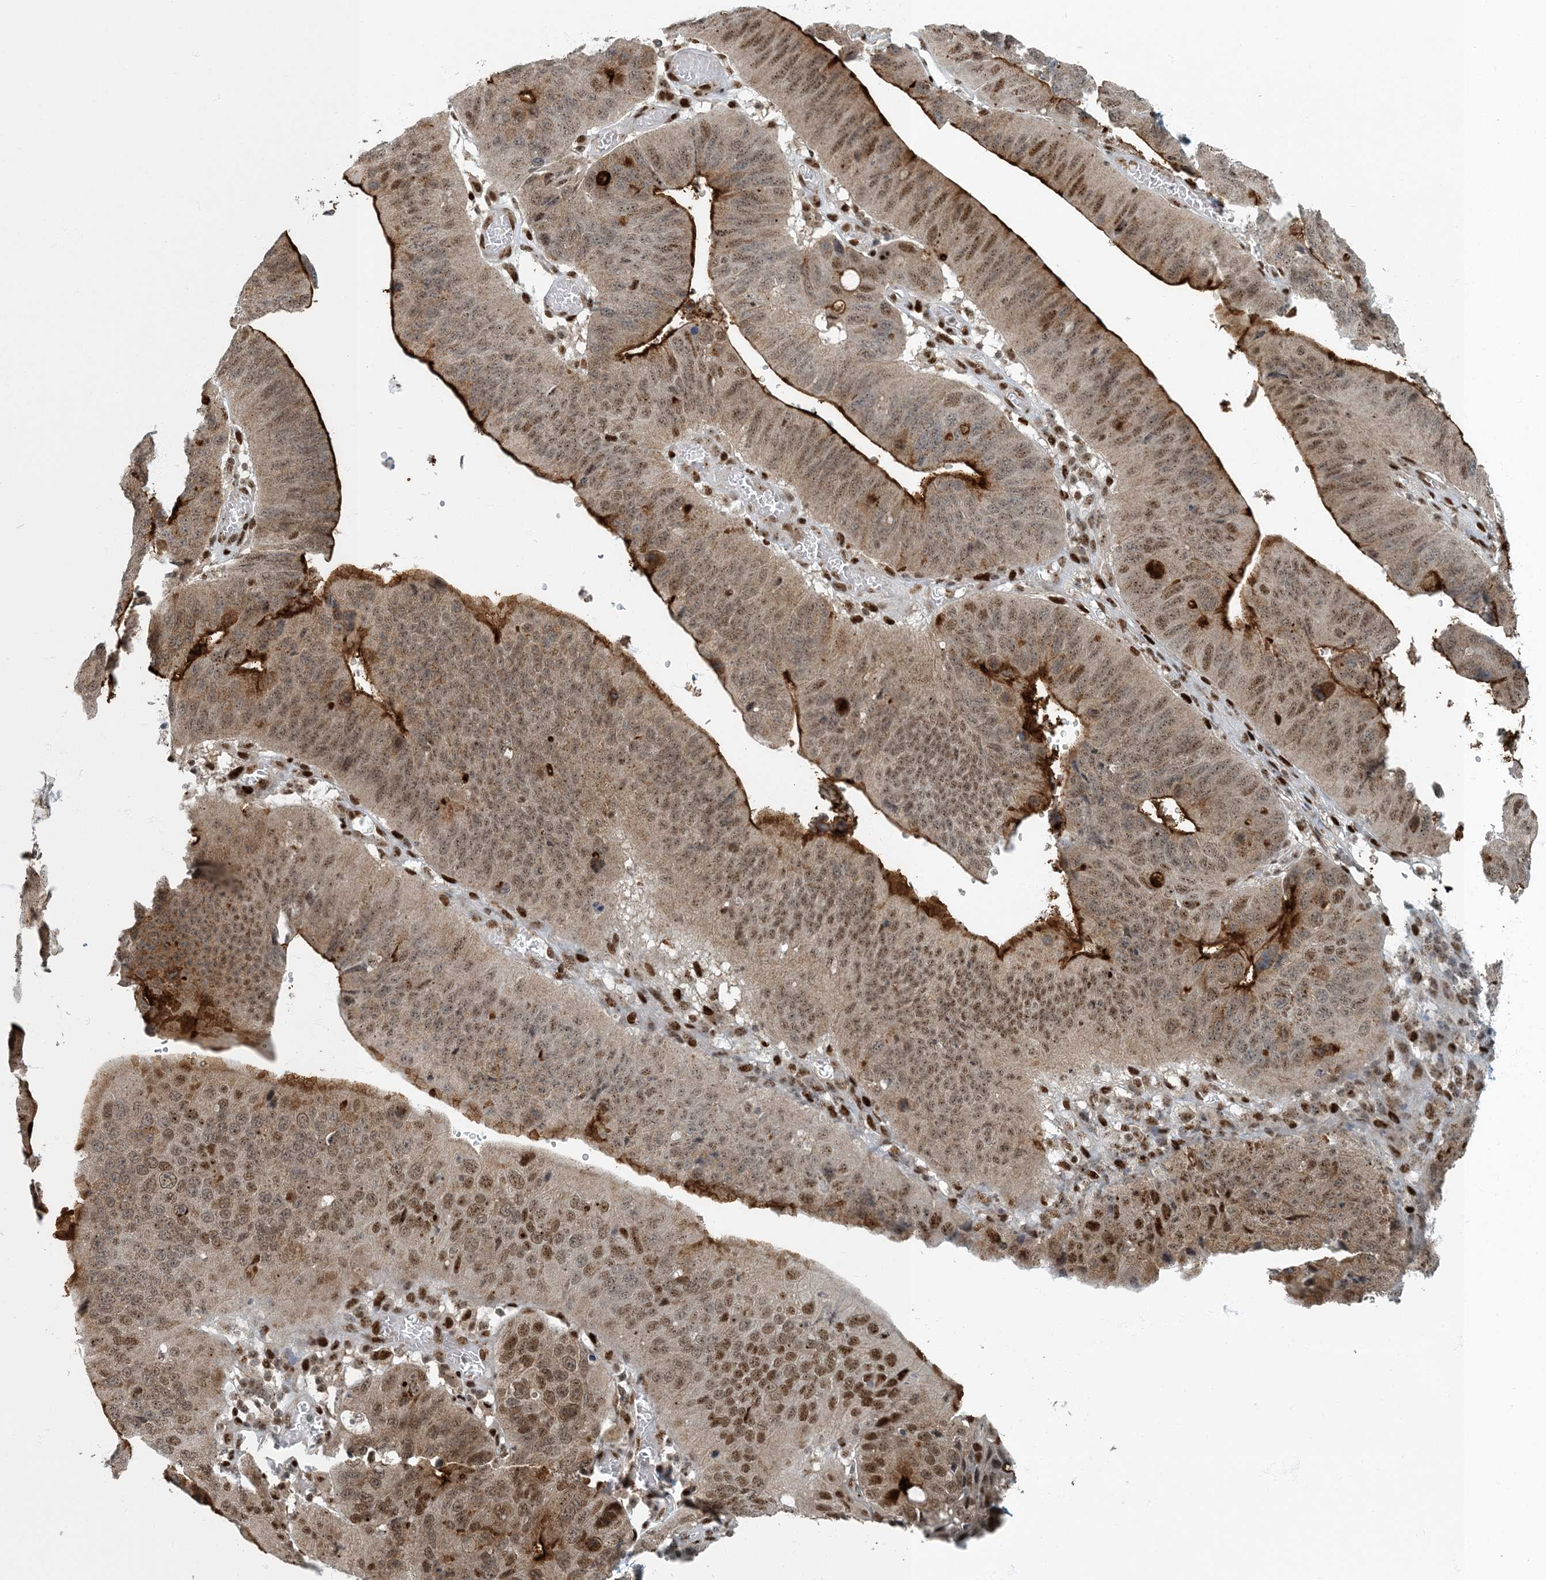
{"staining": {"intensity": "moderate", "quantity": ">75%", "location": "cytoplasmic/membranous,nuclear"}, "tissue": "stomach cancer", "cell_type": "Tumor cells", "image_type": "cancer", "snomed": [{"axis": "morphology", "description": "Adenocarcinoma, NOS"}, {"axis": "topography", "description": "Stomach"}], "caption": "Stomach cancer (adenocarcinoma) stained for a protein (brown) reveals moderate cytoplasmic/membranous and nuclear positive expression in about >75% of tumor cells.", "gene": "MBD1", "patient": {"sex": "male", "age": 59}}